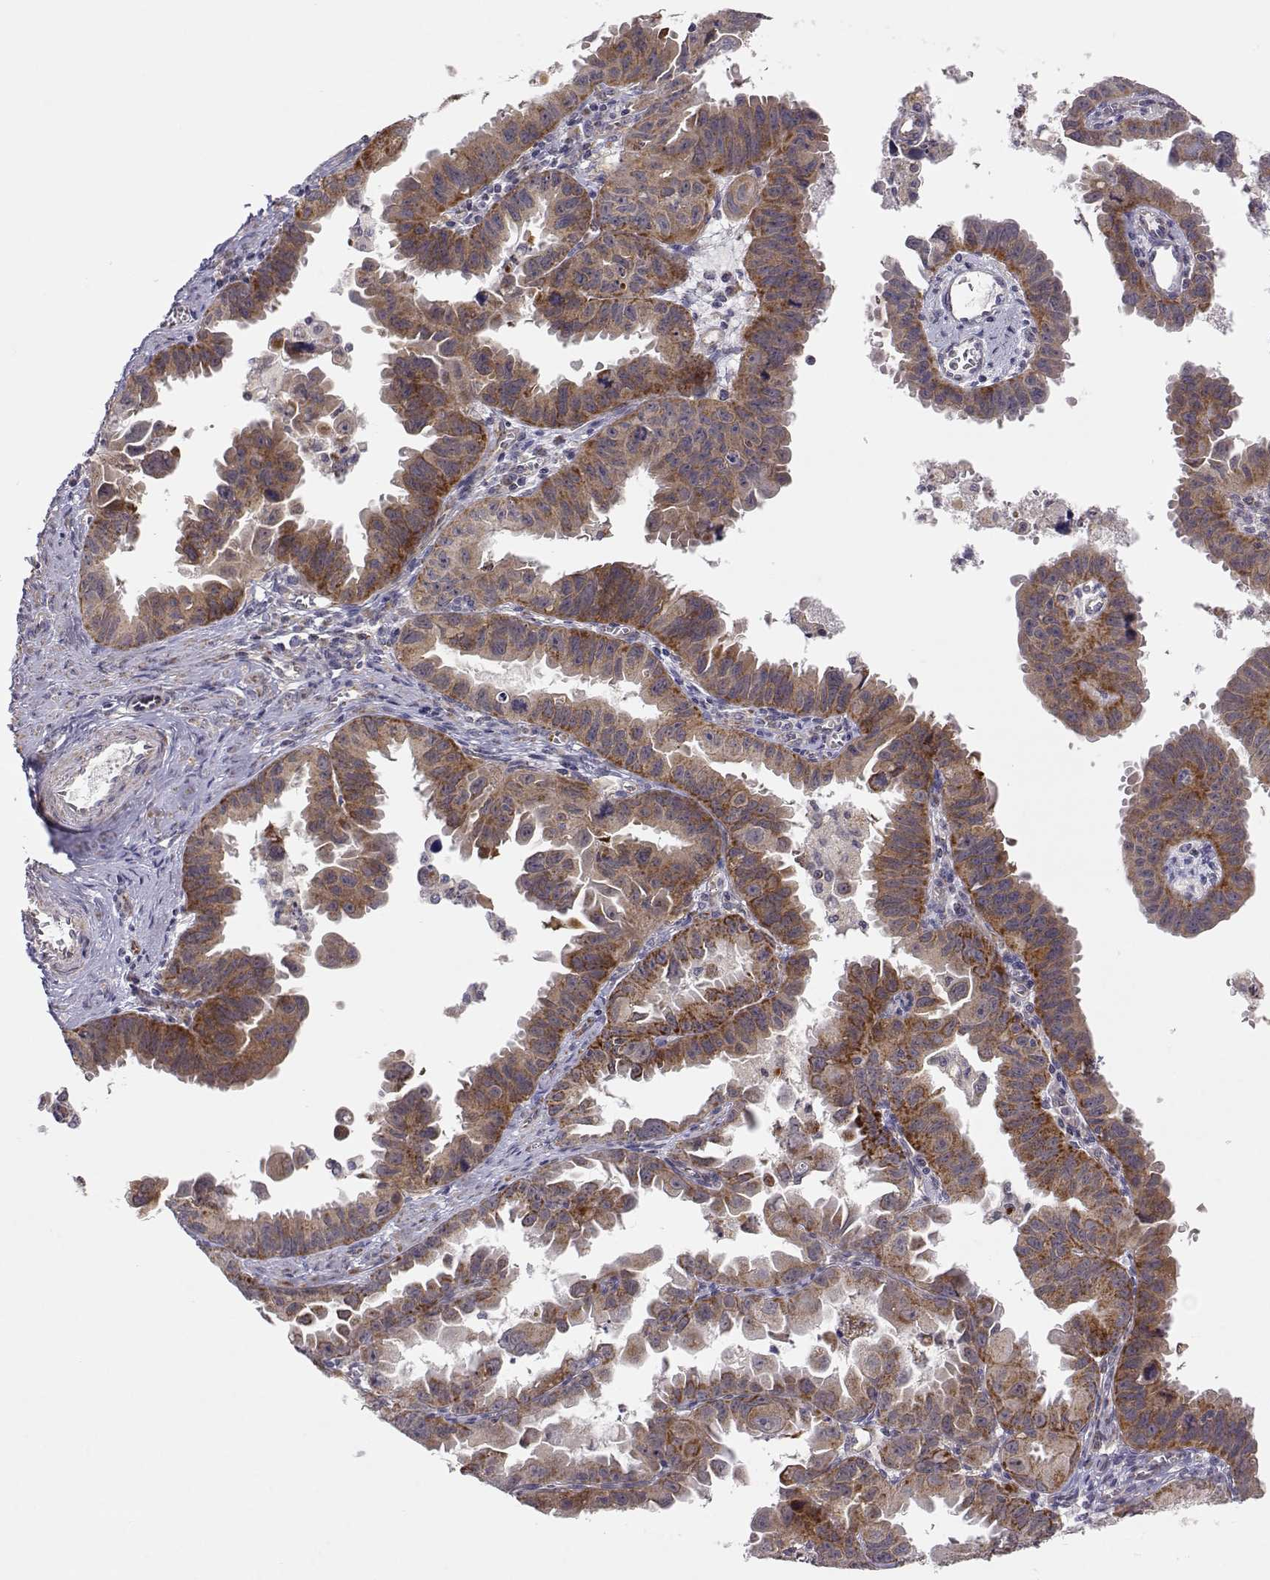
{"staining": {"intensity": "moderate", "quantity": ">75%", "location": "cytoplasmic/membranous"}, "tissue": "ovarian cancer", "cell_type": "Tumor cells", "image_type": "cancer", "snomed": [{"axis": "morphology", "description": "Carcinoma, endometroid"}, {"axis": "topography", "description": "Ovary"}], "caption": "High-power microscopy captured an IHC histopathology image of ovarian cancer, revealing moderate cytoplasmic/membranous staining in about >75% of tumor cells.", "gene": "EXOG", "patient": {"sex": "female", "age": 85}}